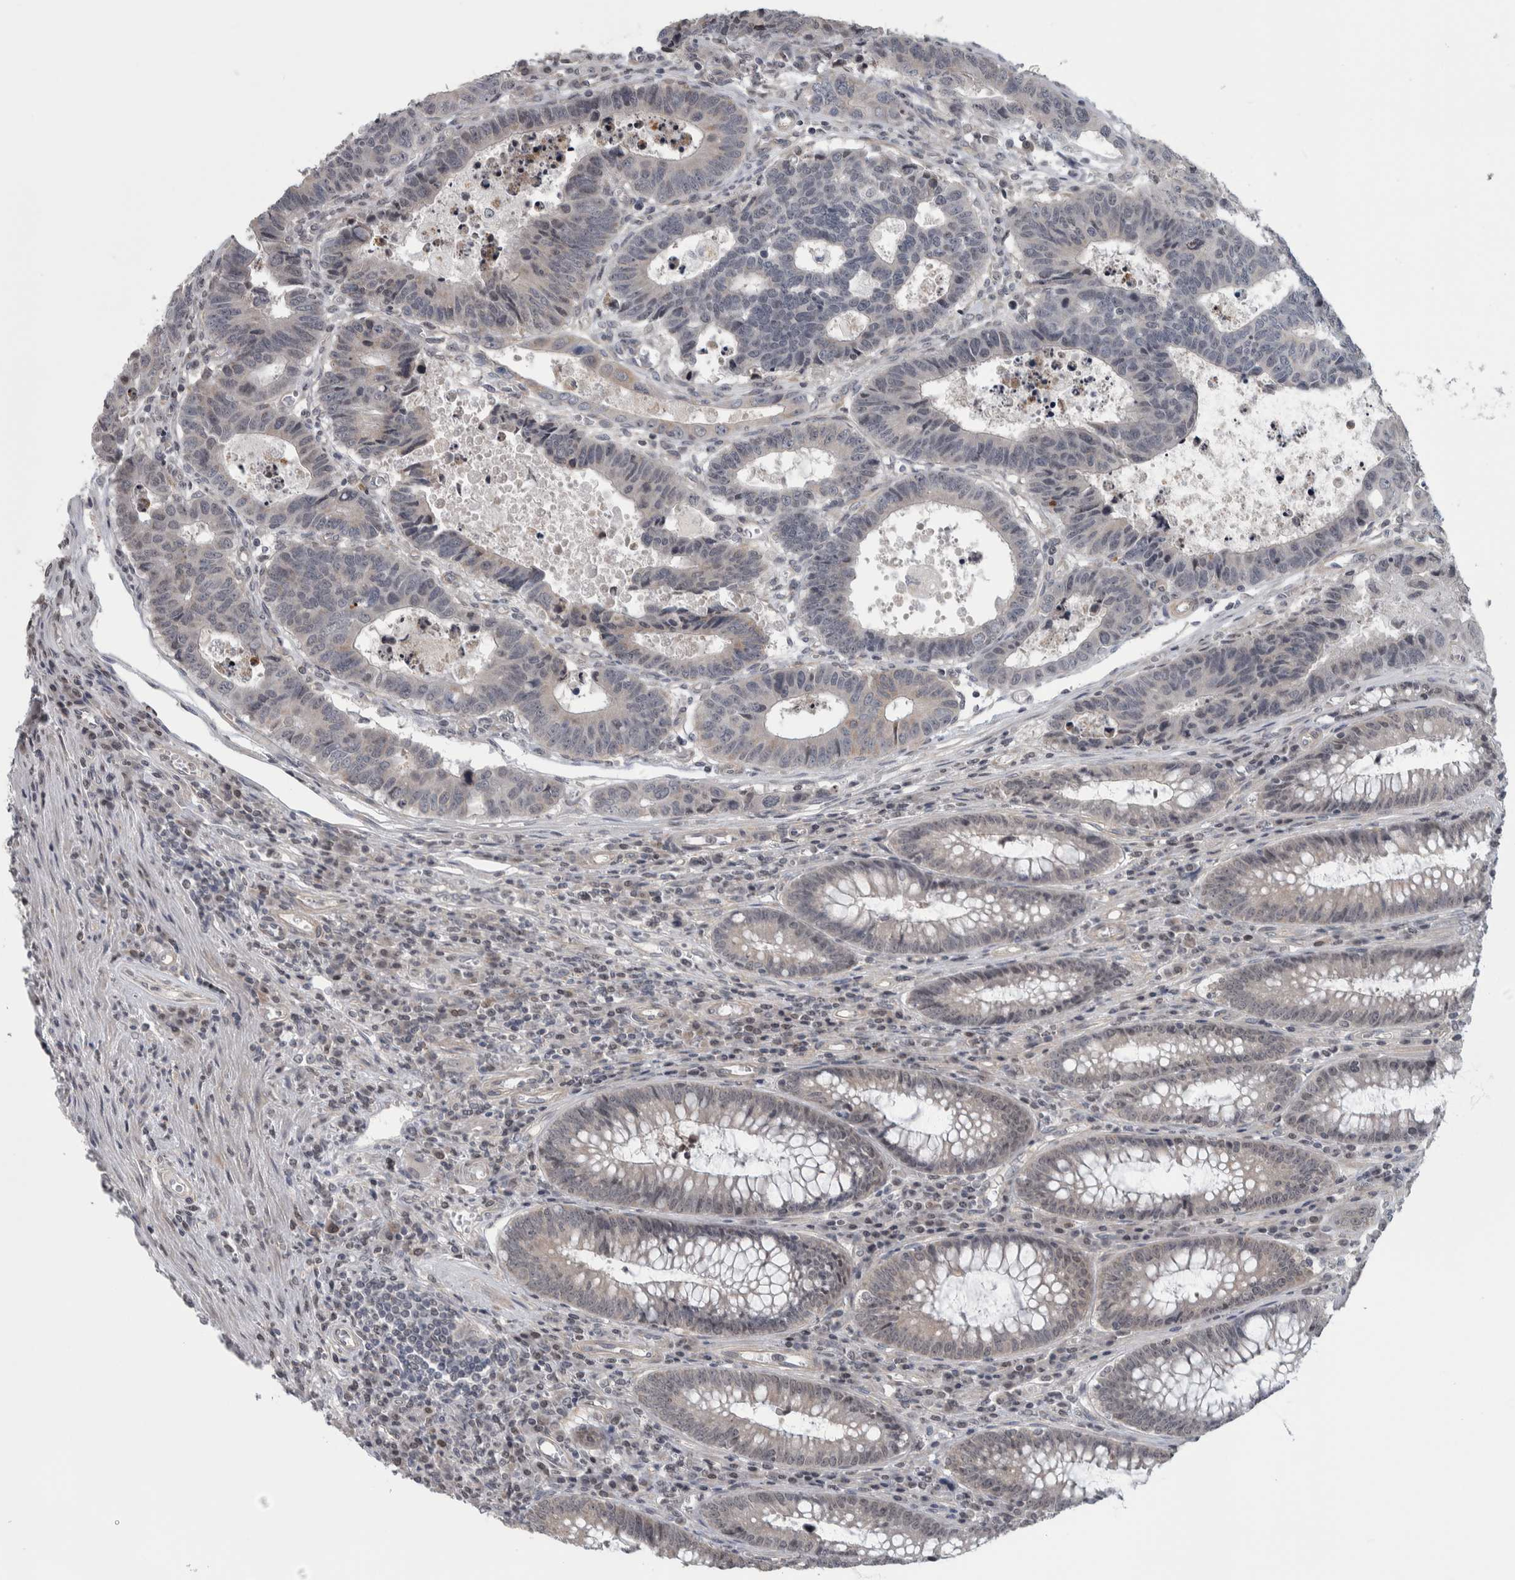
{"staining": {"intensity": "negative", "quantity": "none", "location": "none"}, "tissue": "colorectal cancer", "cell_type": "Tumor cells", "image_type": "cancer", "snomed": [{"axis": "morphology", "description": "Adenocarcinoma, NOS"}, {"axis": "topography", "description": "Rectum"}], "caption": "High magnification brightfield microscopy of adenocarcinoma (colorectal) stained with DAB (brown) and counterstained with hematoxylin (blue): tumor cells show no significant expression.", "gene": "CWC27", "patient": {"sex": "male", "age": 84}}